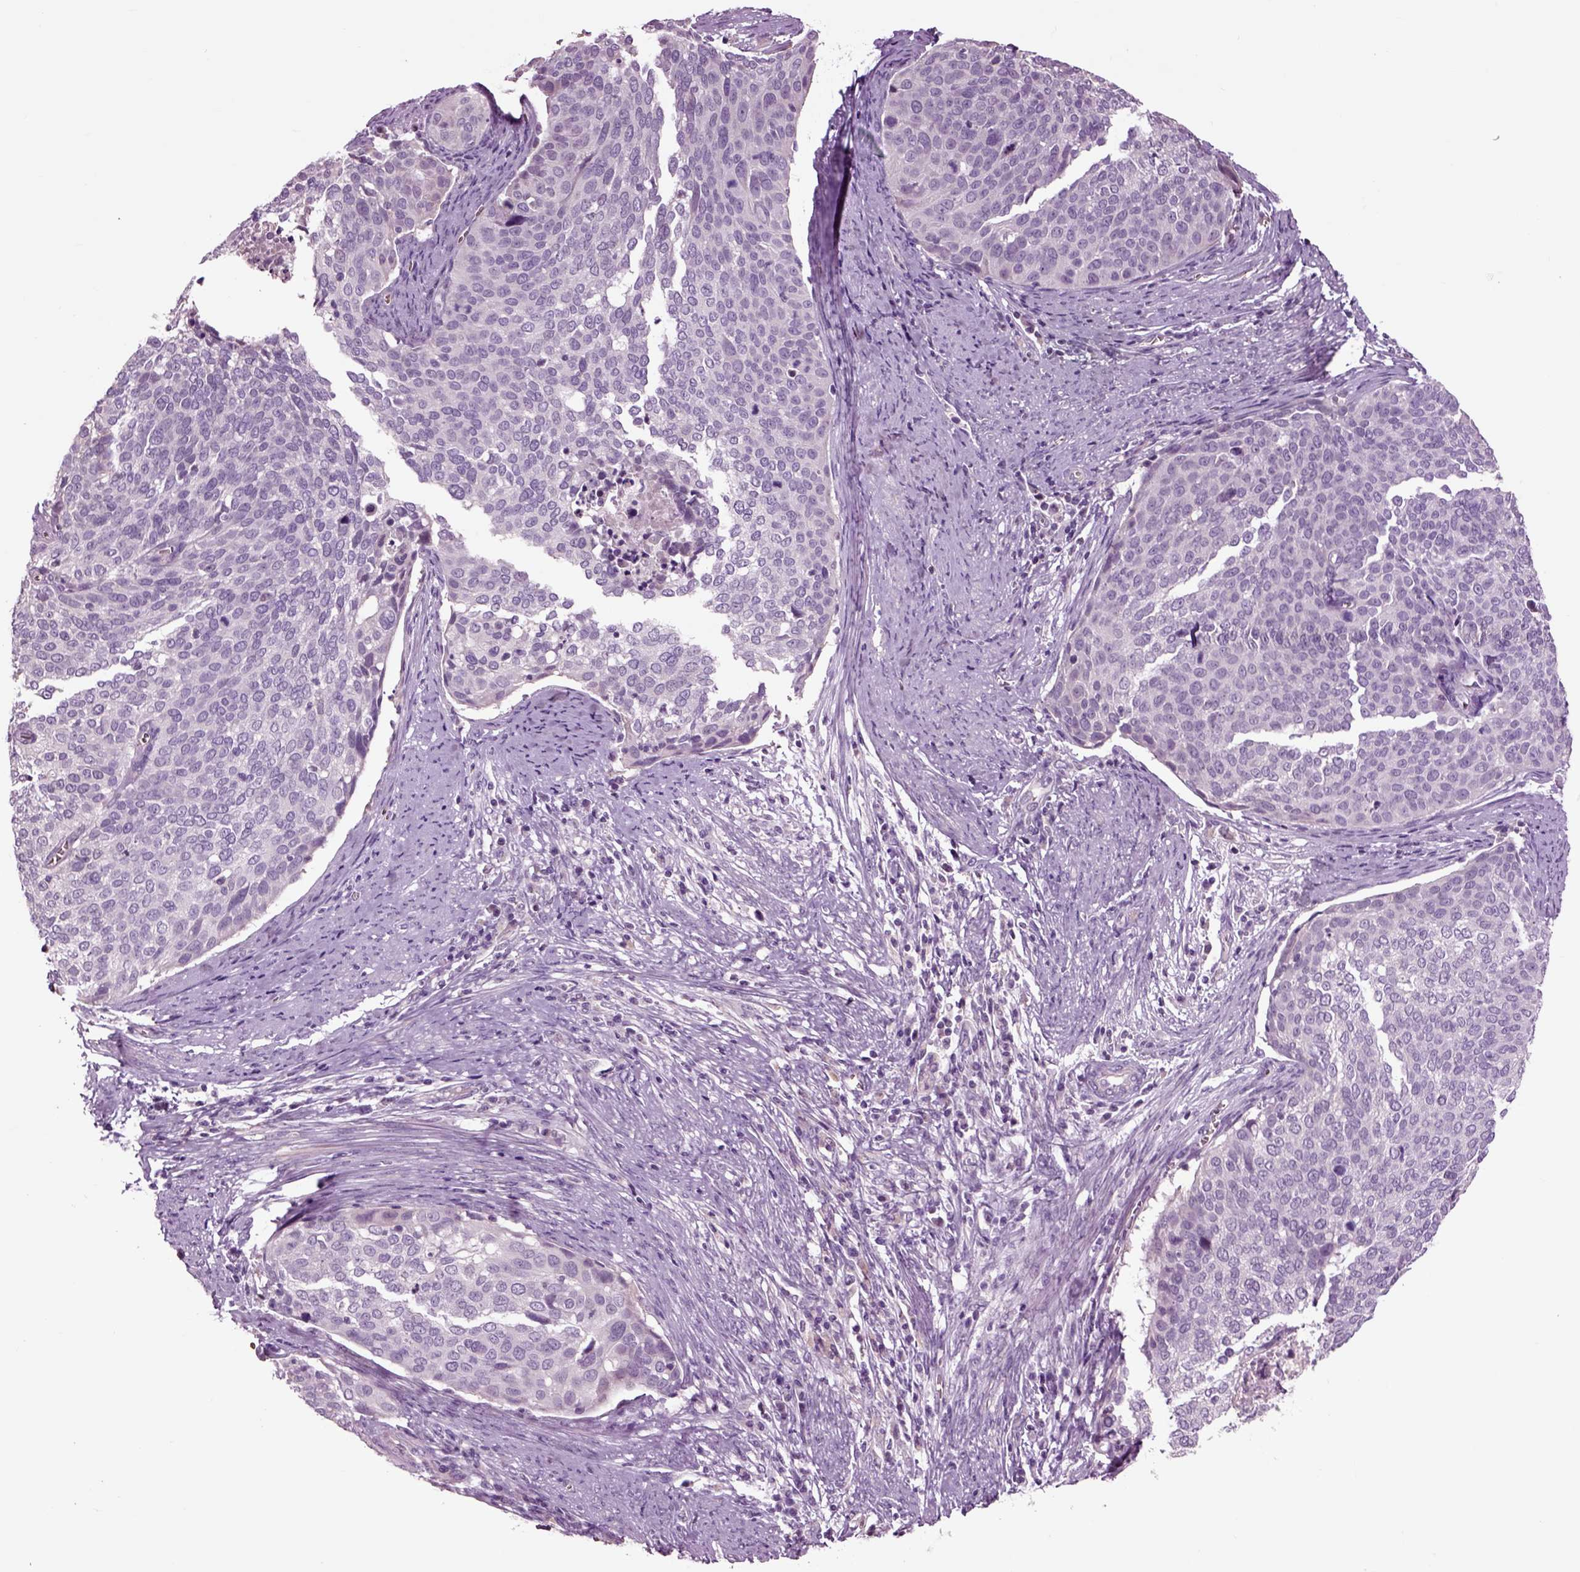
{"staining": {"intensity": "negative", "quantity": "none", "location": "none"}, "tissue": "cervical cancer", "cell_type": "Tumor cells", "image_type": "cancer", "snomed": [{"axis": "morphology", "description": "Squamous cell carcinoma, NOS"}, {"axis": "topography", "description": "Cervix"}], "caption": "IHC micrograph of human cervical cancer stained for a protein (brown), which shows no staining in tumor cells. The staining is performed using DAB brown chromogen with nuclei counter-stained in using hematoxylin.", "gene": "CHGB", "patient": {"sex": "female", "age": 39}}